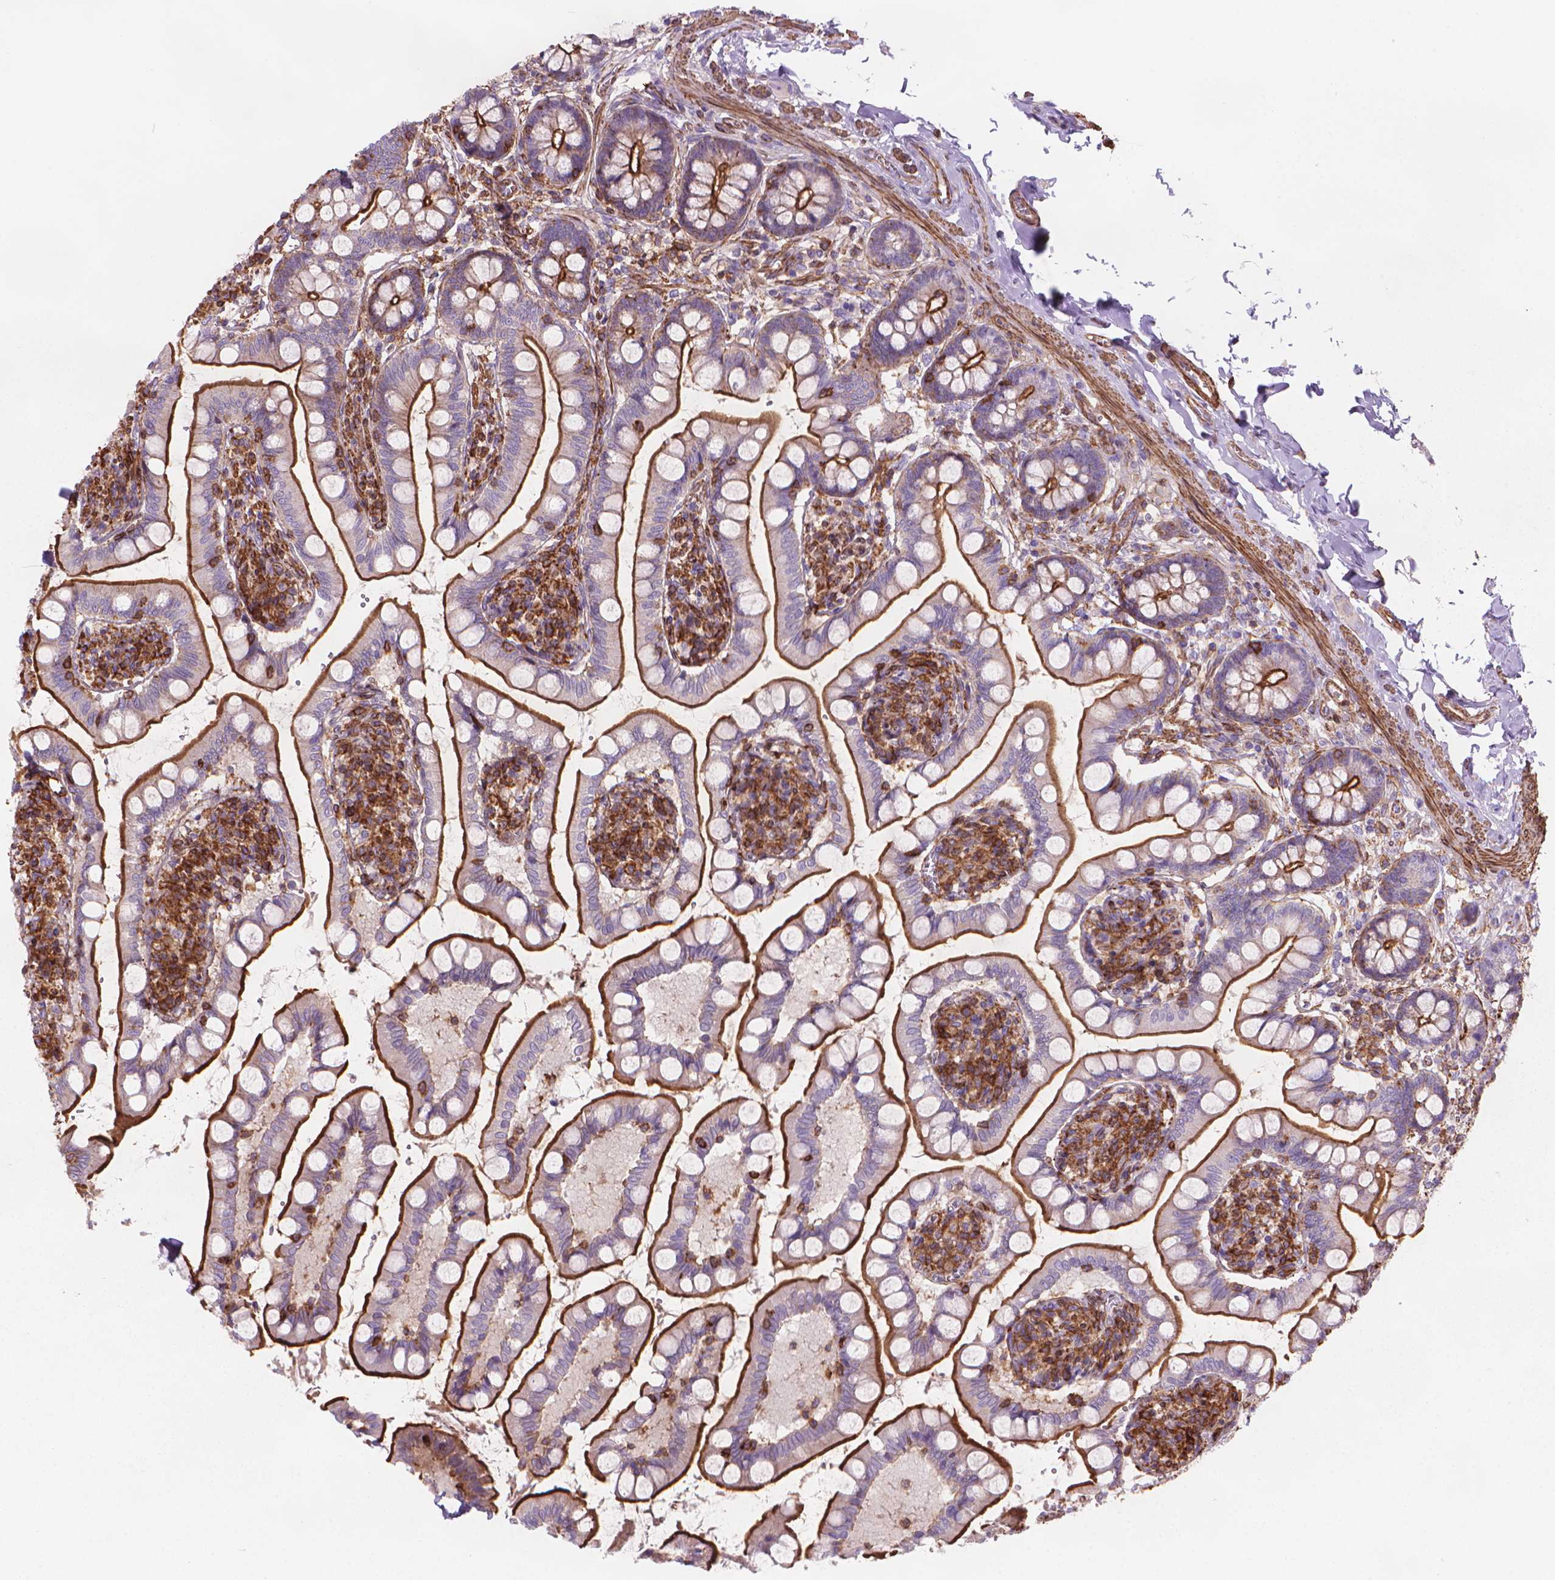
{"staining": {"intensity": "strong", "quantity": "25%-75%", "location": "cytoplasmic/membranous"}, "tissue": "small intestine", "cell_type": "Glandular cells", "image_type": "normal", "snomed": [{"axis": "morphology", "description": "Normal tissue, NOS"}, {"axis": "topography", "description": "Small intestine"}], "caption": "Immunohistochemical staining of unremarkable human small intestine reveals 25%-75% levels of strong cytoplasmic/membranous protein staining in approximately 25%-75% of glandular cells. The protein of interest is stained brown, and the nuclei are stained in blue (DAB IHC with brightfield microscopy, high magnification).", "gene": "PATJ", "patient": {"sex": "female", "age": 56}}